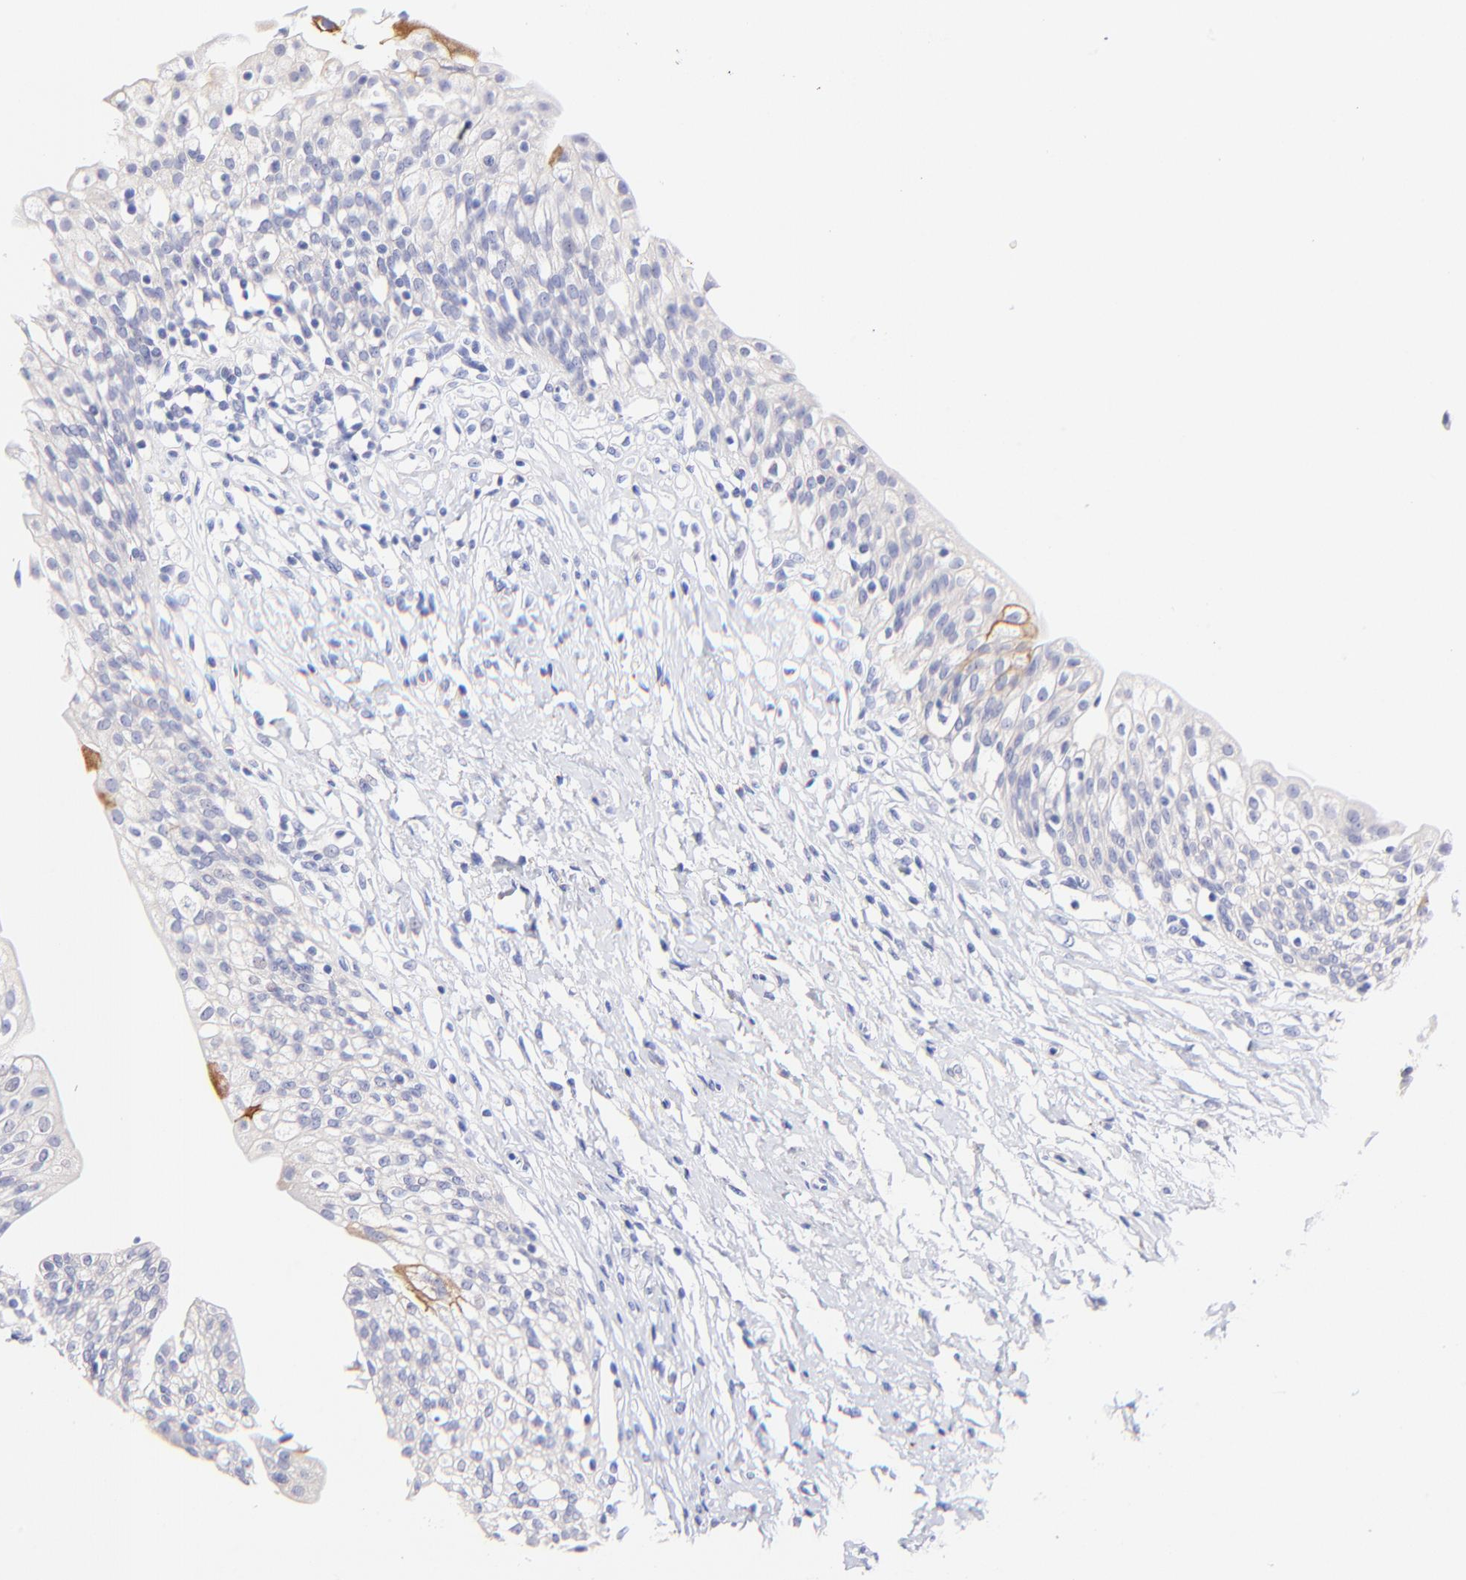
{"staining": {"intensity": "strong", "quantity": "<25%", "location": "cytoplasmic/membranous"}, "tissue": "urinary bladder", "cell_type": "Urothelial cells", "image_type": "normal", "snomed": [{"axis": "morphology", "description": "Normal tissue, NOS"}, {"axis": "topography", "description": "Urinary bladder"}], "caption": "Immunohistochemical staining of unremarkable urinary bladder displays <25% levels of strong cytoplasmic/membranous protein expression in approximately <25% of urothelial cells.", "gene": "RAB3A", "patient": {"sex": "female", "age": 80}}